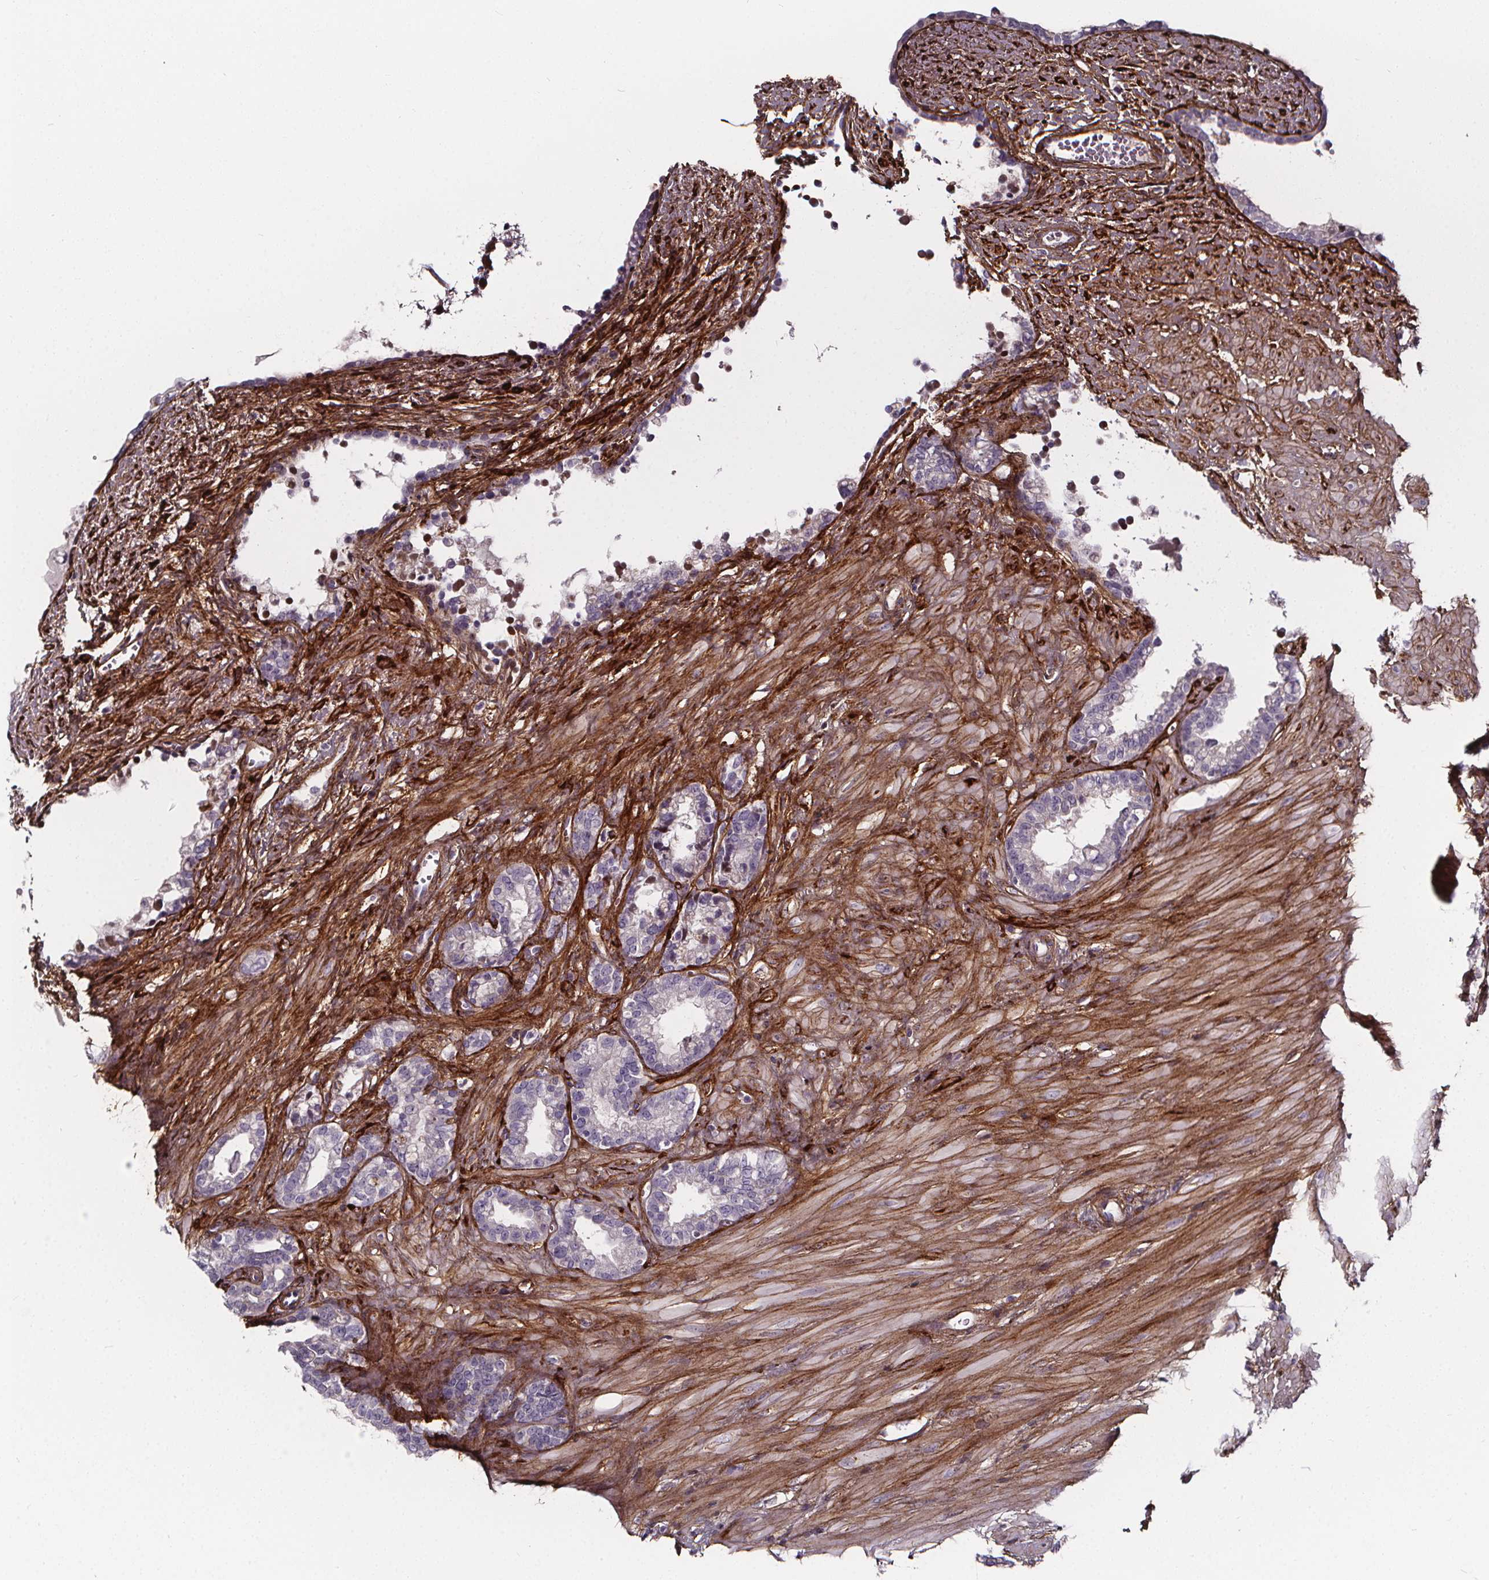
{"staining": {"intensity": "negative", "quantity": "none", "location": "none"}, "tissue": "seminal vesicle", "cell_type": "Glandular cells", "image_type": "normal", "snomed": [{"axis": "morphology", "description": "Normal tissue, NOS"}, {"axis": "morphology", "description": "Urothelial carcinoma, NOS"}, {"axis": "topography", "description": "Urinary bladder"}, {"axis": "topography", "description": "Seminal veicle"}], "caption": "DAB immunohistochemical staining of benign human seminal vesicle exhibits no significant expression in glandular cells.", "gene": "AEBP1", "patient": {"sex": "male", "age": 76}}